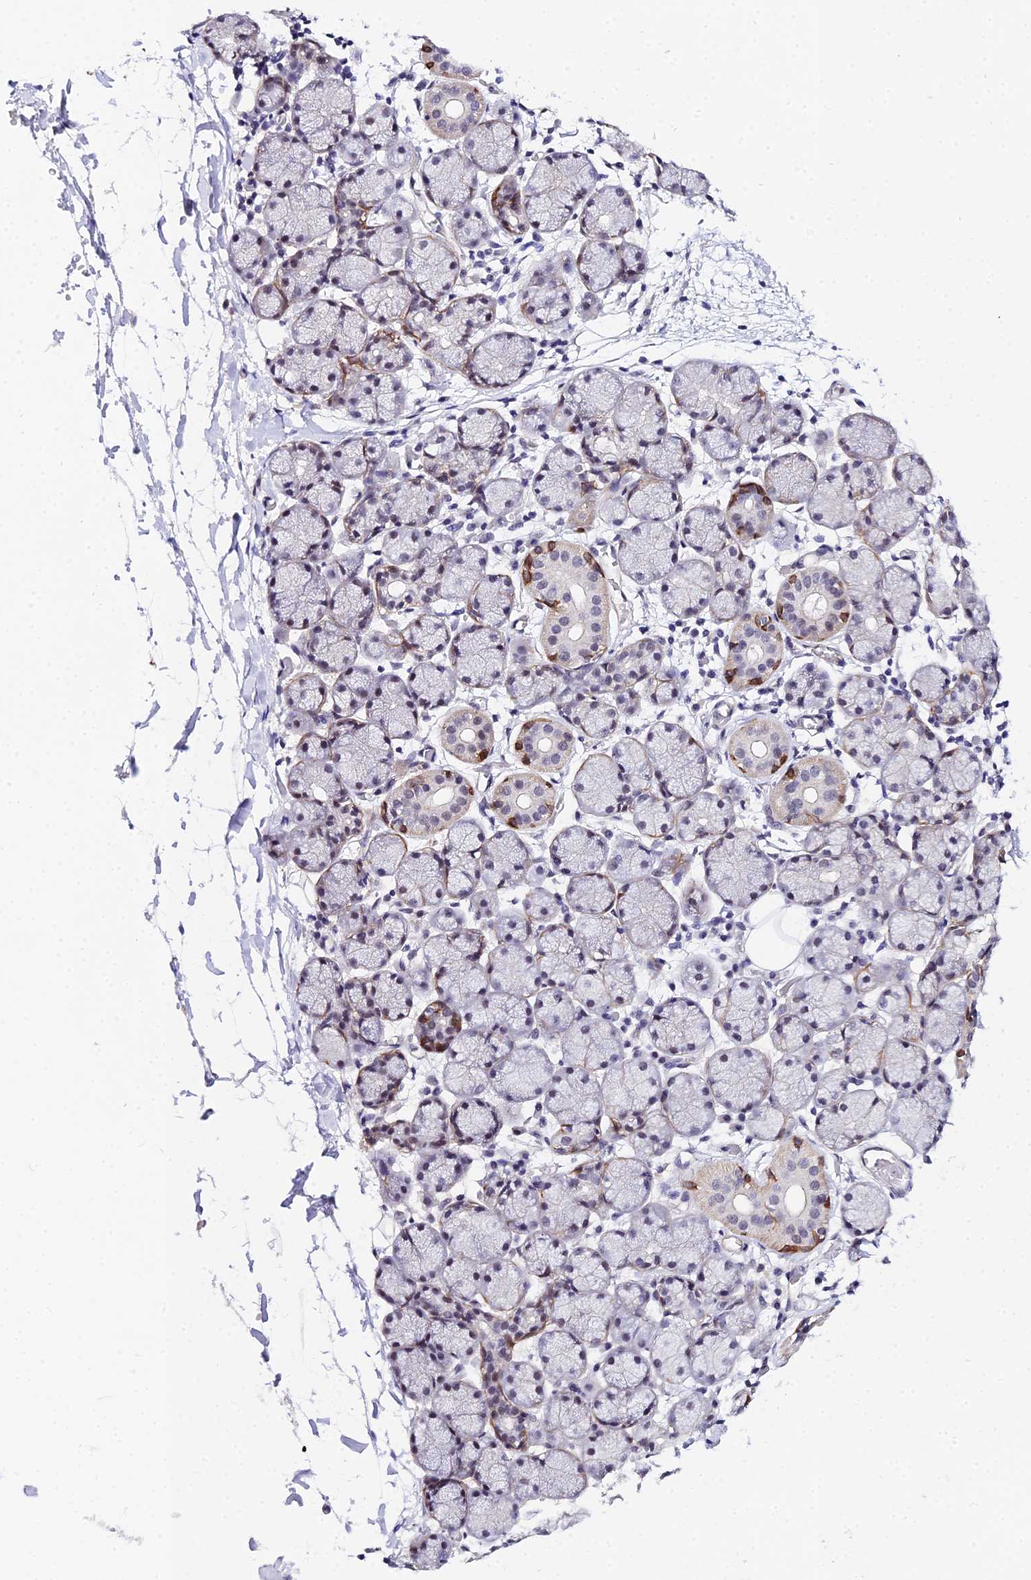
{"staining": {"intensity": "strong", "quantity": "<25%", "location": "cytoplasmic/membranous"}, "tissue": "salivary gland", "cell_type": "Glandular cells", "image_type": "normal", "snomed": [{"axis": "morphology", "description": "Normal tissue, NOS"}, {"axis": "topography", "description": "Salivary gland"}], "caption": "DAB immunohistochemical staining of normal human salivary gland exhibits strong cytoplasmic/membranous protein staining in approximately <25% of glandular cells.", "gene": "ZNF628", "patient": {"sex": "female", "age": 24}}